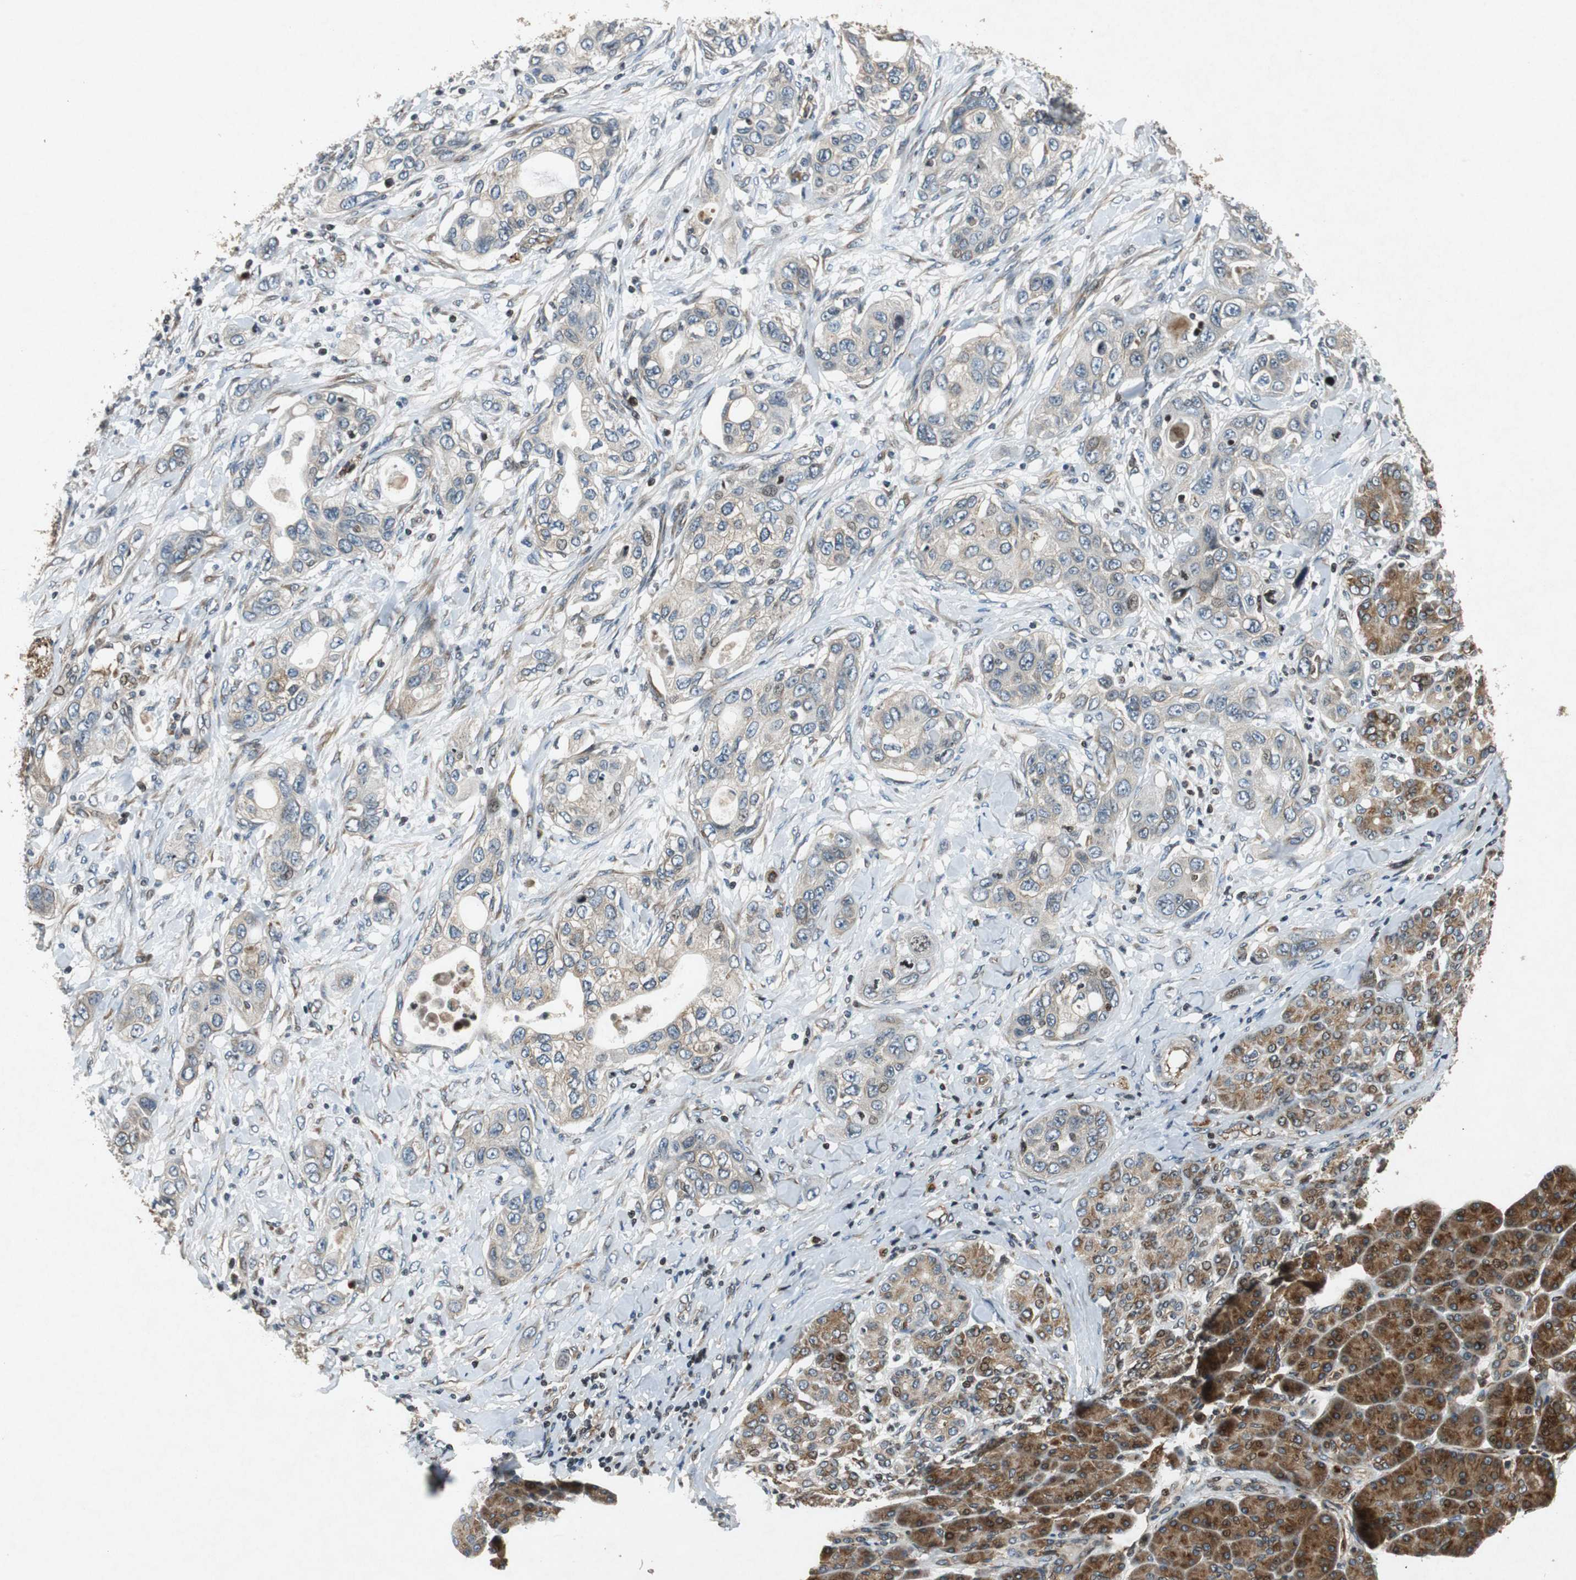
{"staining": {"intensity": "weak", "quantity": "25%-75%", "location": "cytoplasmic/membranous"}, "tissue": "pancreatic cancer", "cell_type": "Tumor cells", "image_type": "cancer", "snomed": [{"axis": "morphology", "description": "Adenocarcinoma, NOS"}, {"axis": "topography", "description": "Pancreas"}], "caption": "Protein expression analysis of adenocarcinoma (pancreatic) exhibits weak cytoplasmic/membranous positivity in about 25%-75% of tumor cells.", "gene": "TUBA4A", "patient": {"sex": "female", "age": 70}}